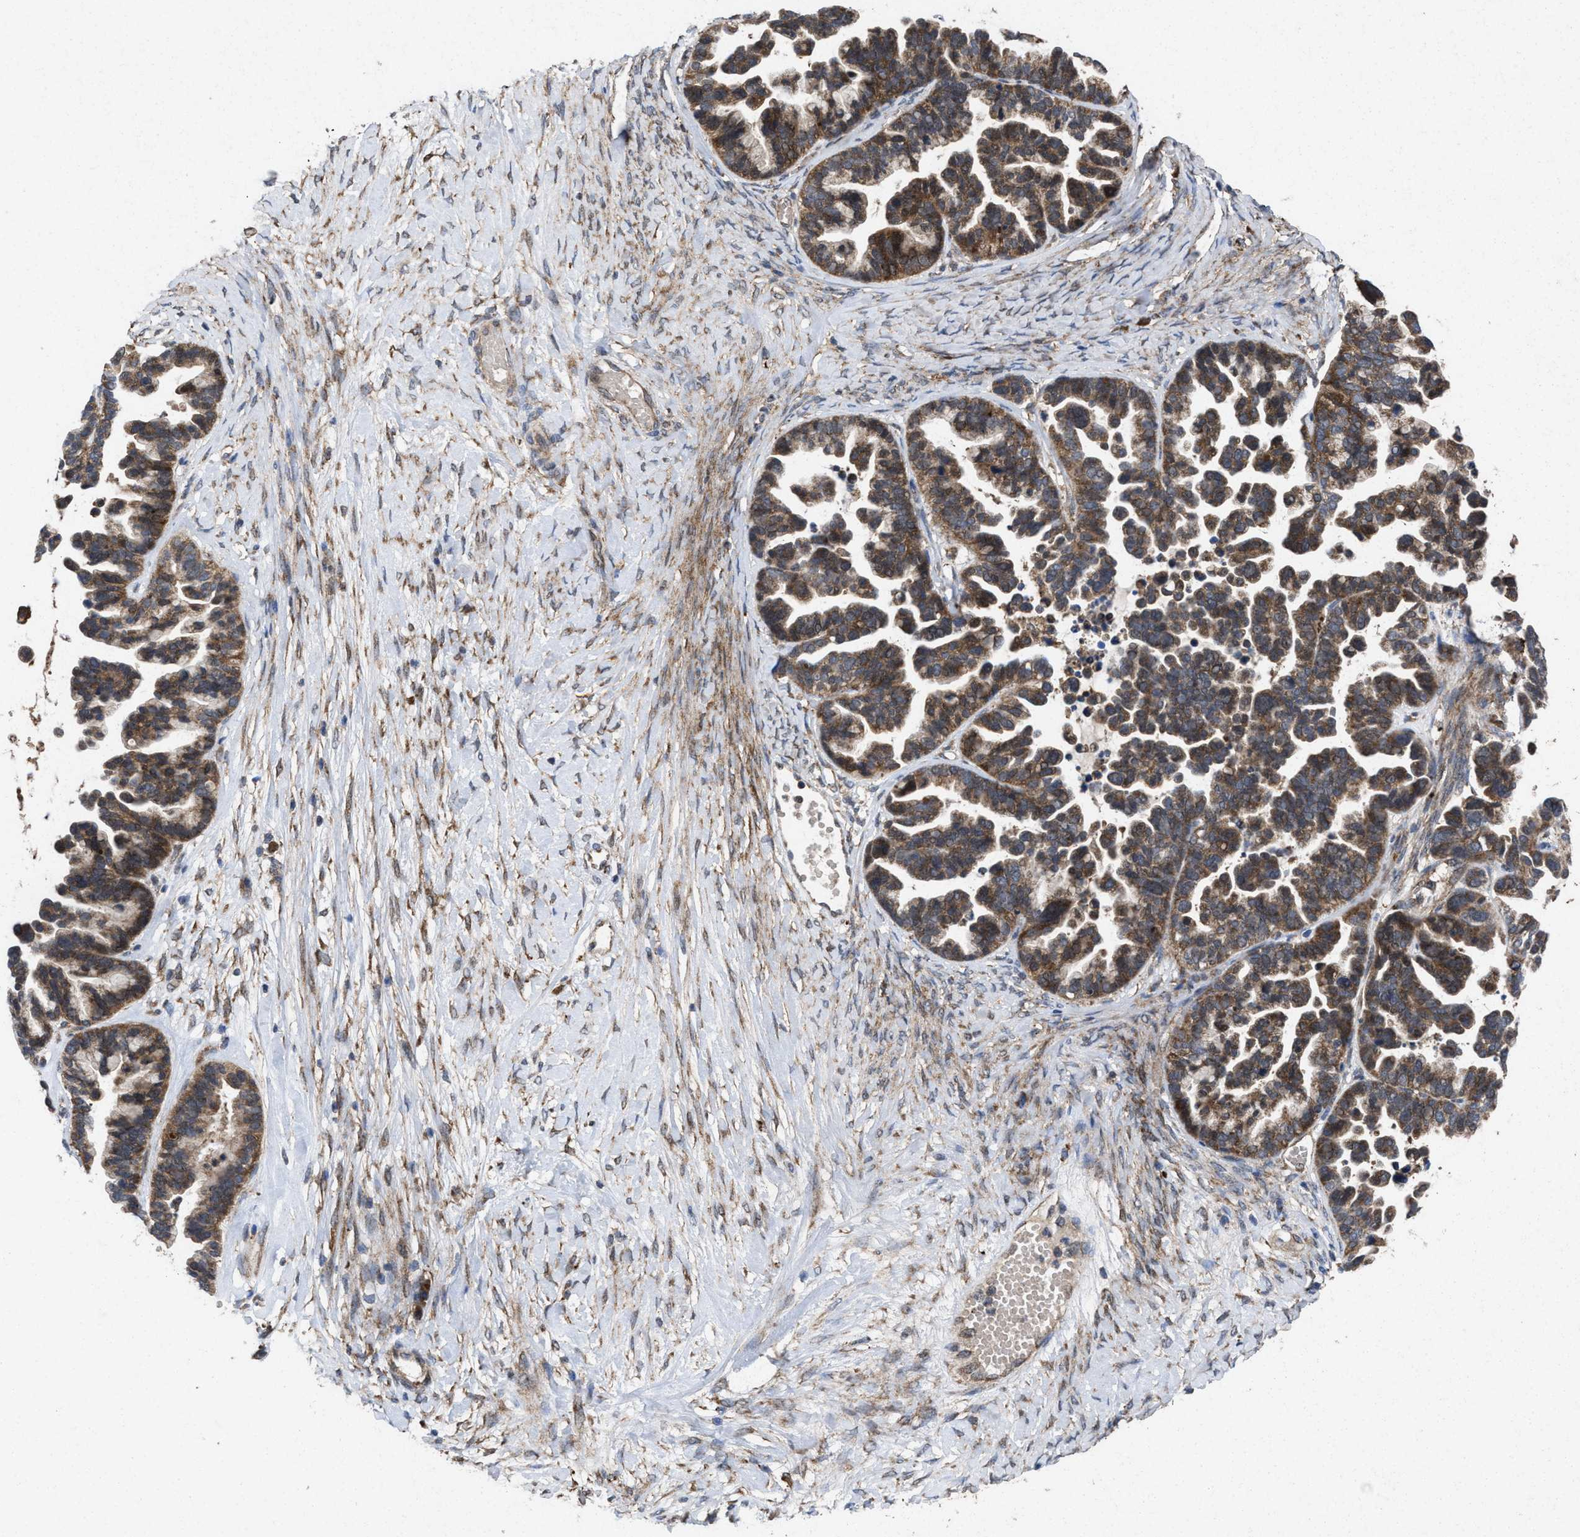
{"staining": {"intensity": "moderate", "quantity": ">75%", "location": "cytoplasmic/membranous"}, "tissue": "ovarian cancer", "cell_type": "Tumor cells", "image_type": "cancer", "snomed": [{"axis": "morphology", "description": "Cystadenocarcinoma, serous, NOS"}, {"axis": "topography", "description": "Ovary"}], "caption": "A brown stain highlights moderate cytoplasmic/membranous positivity of a protein in human ovarian serous cystadenocarcinoma tumor cells.", "gene": "MSI2", "patient": {"sex": "female", "age": 56}}